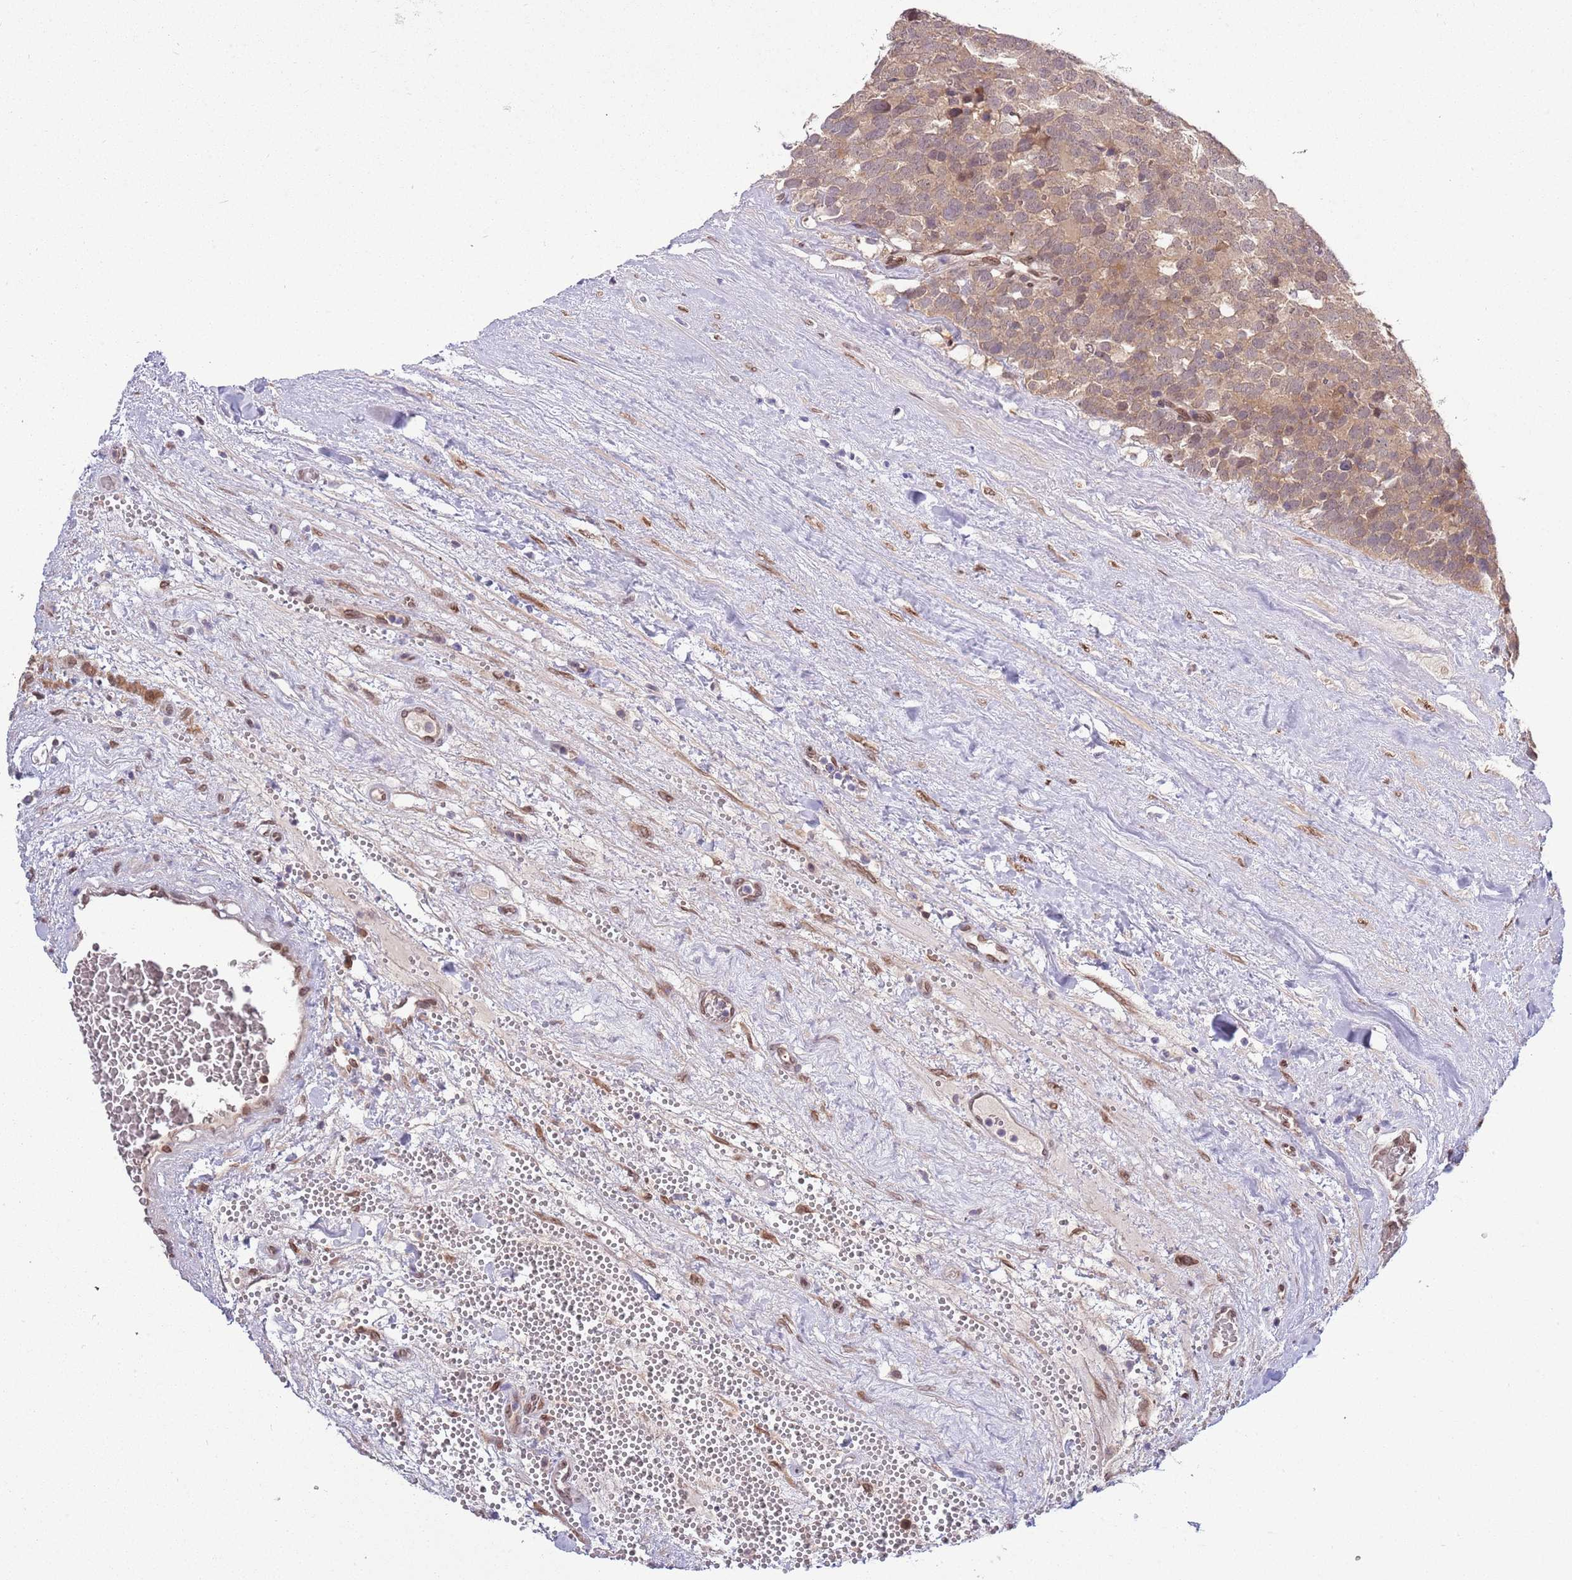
{"staining": {"intensity": "moderate", "quantity": ">75%", "location": "cytoplasmic/membranous,nuclear"}, "tissue": "testis cancer", "cell_type": "Tumor cells", "image_type": "cancer", "snomed": [{"axis": "morphology", "description": "Seminoma, NOS"}, {"axis": "topography", "description": "Testis"}], "caption": "Immunohistochemical staining of human seminoma (testis) reveals medium levels of moderate cytoplasmic/membranous and nuclear expression in about >75% of tumor cells.", "gene": "ZNF665", "patient": {"sex": "male", "age": 71}}